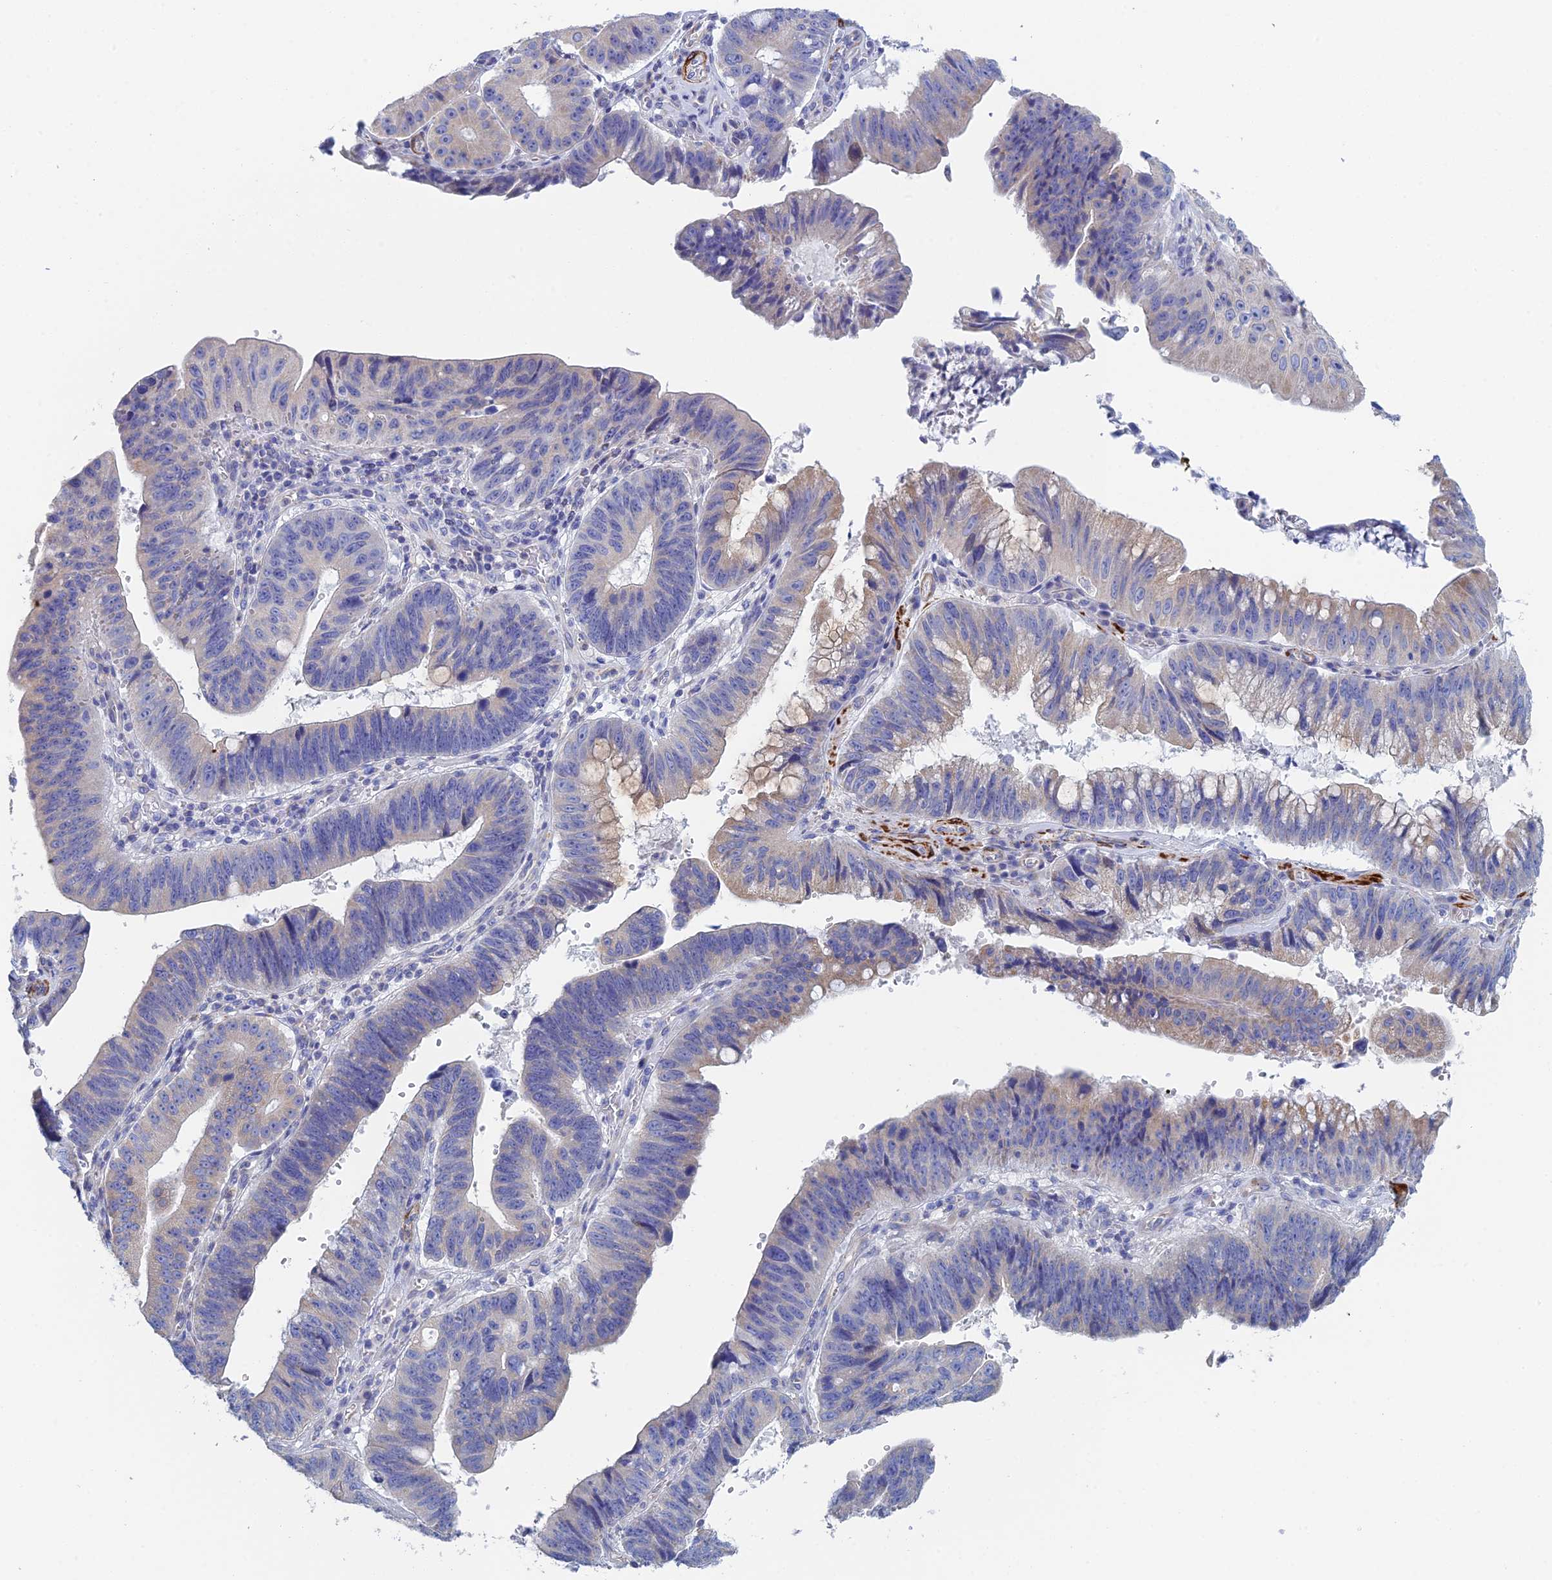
{"staining": {"intensity": "weak", "quantity": "<25%", "location": "cytoplasmic/membranous"}, "tissue": "stomach cancer", "cell_type": "Tumor cells", "image_type": "cancer", "snomed": [{"axis": "morphology", "description": "Adenocarcinoma, NOS"}, {"axis": "topography", "description": "Stomach"}], "caption": "Immunohistochemistry (IHC) micrograph of adenocarcinoma (stomach) stained for a protein (brown), which demonstrates no expression in tumor cells.", "gene": "PCDHA8", "patient": {"sex": "male", "age": 59}}